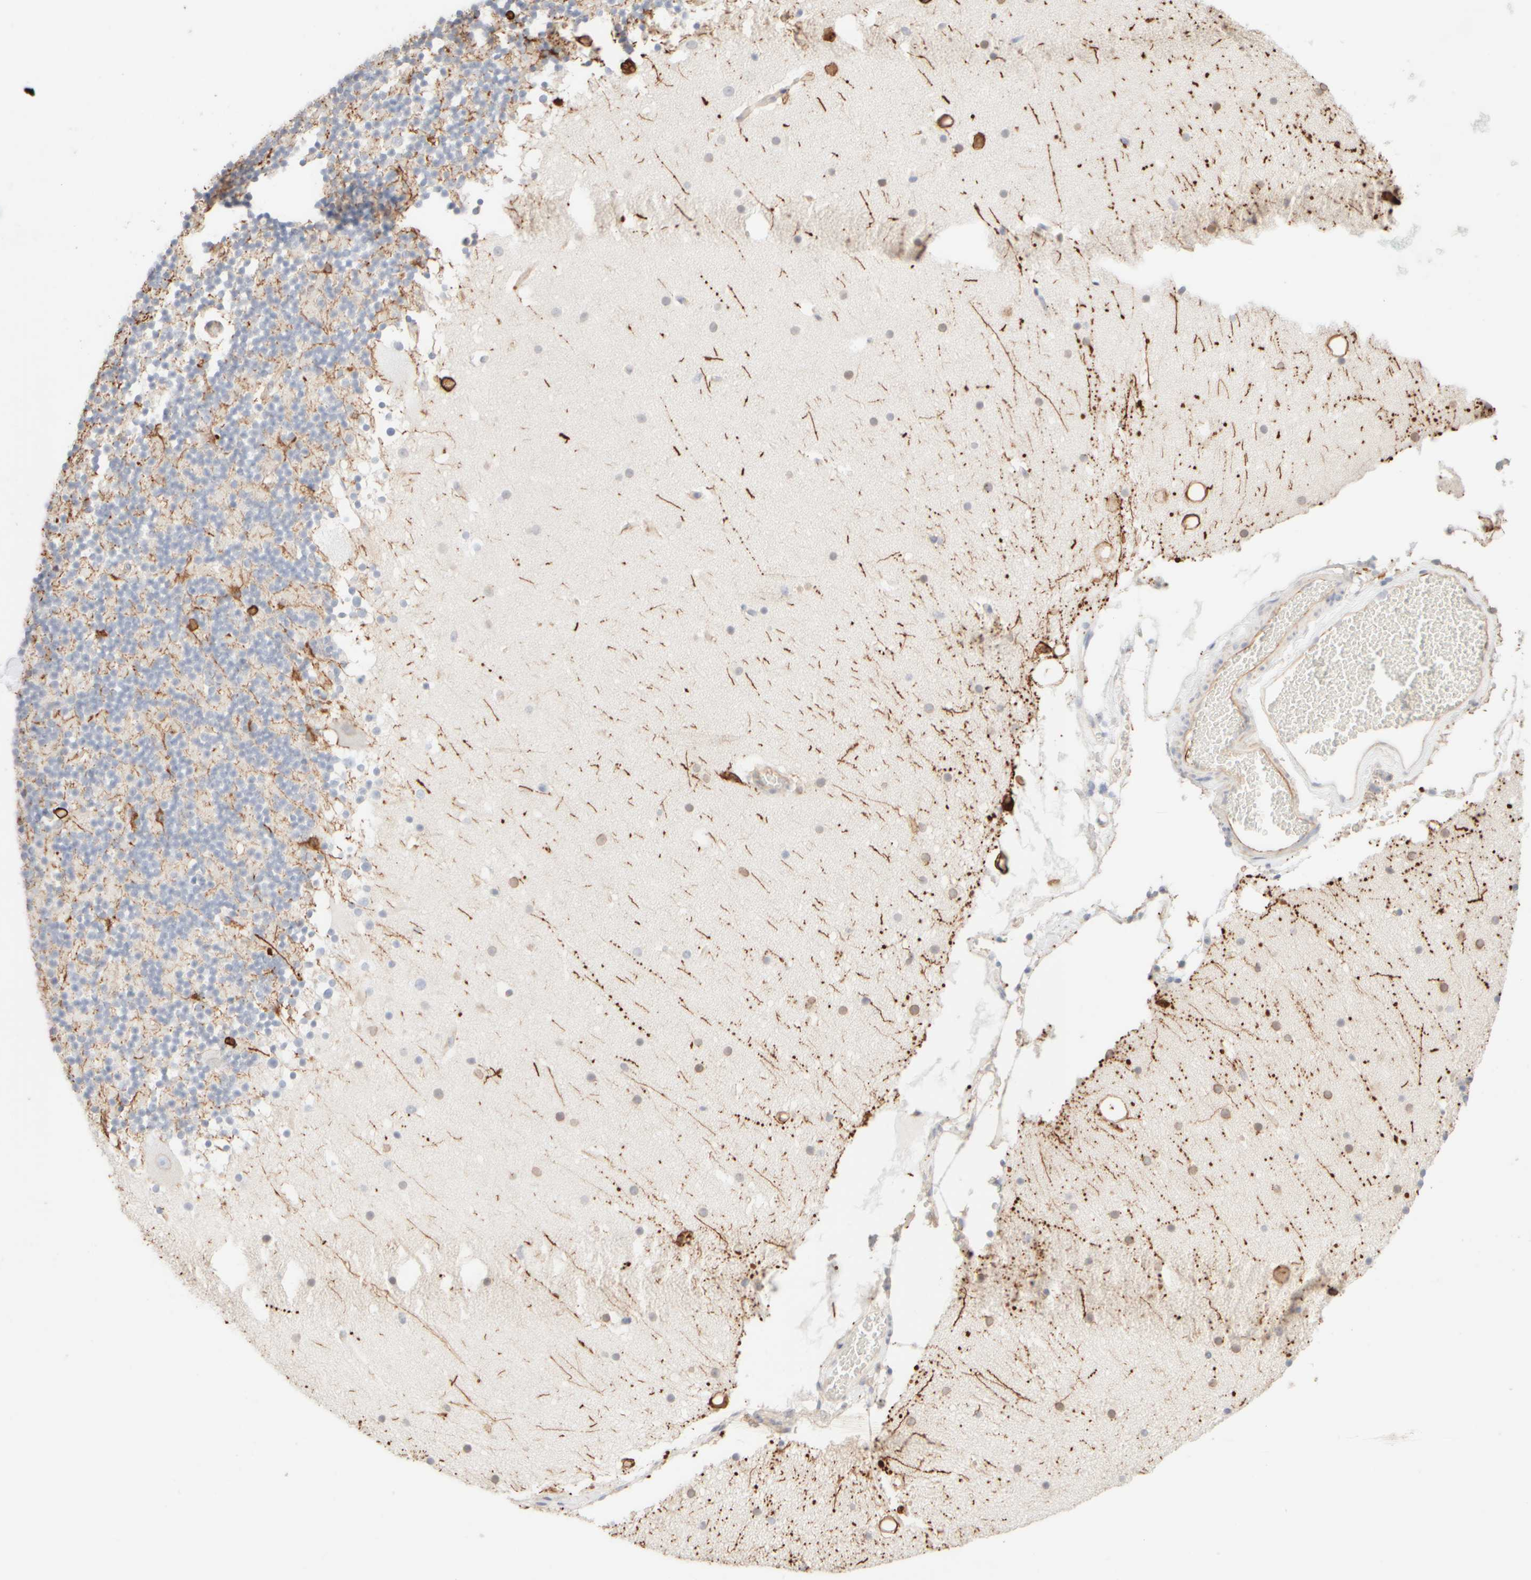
{"staining": {"intensity": "negative", "quantity": "none", "location": "none"}, "tissue": "cerebellum", "cell_type": "Cells in granular layer", "image_type": "normal", "snomed": [{"axis": "morphology", "description": "Normal tissue, NOS"}, {"axis": "topography", "description": "Cerebellum"}], "caption": "Immunohistochemistry (IHC) image of normal human cerebellum stained for a protein (brown), which exhibits no expression in cells in granular layer.", "gene": "KRT15", "patient": {"sex": "male", "age": 57}}